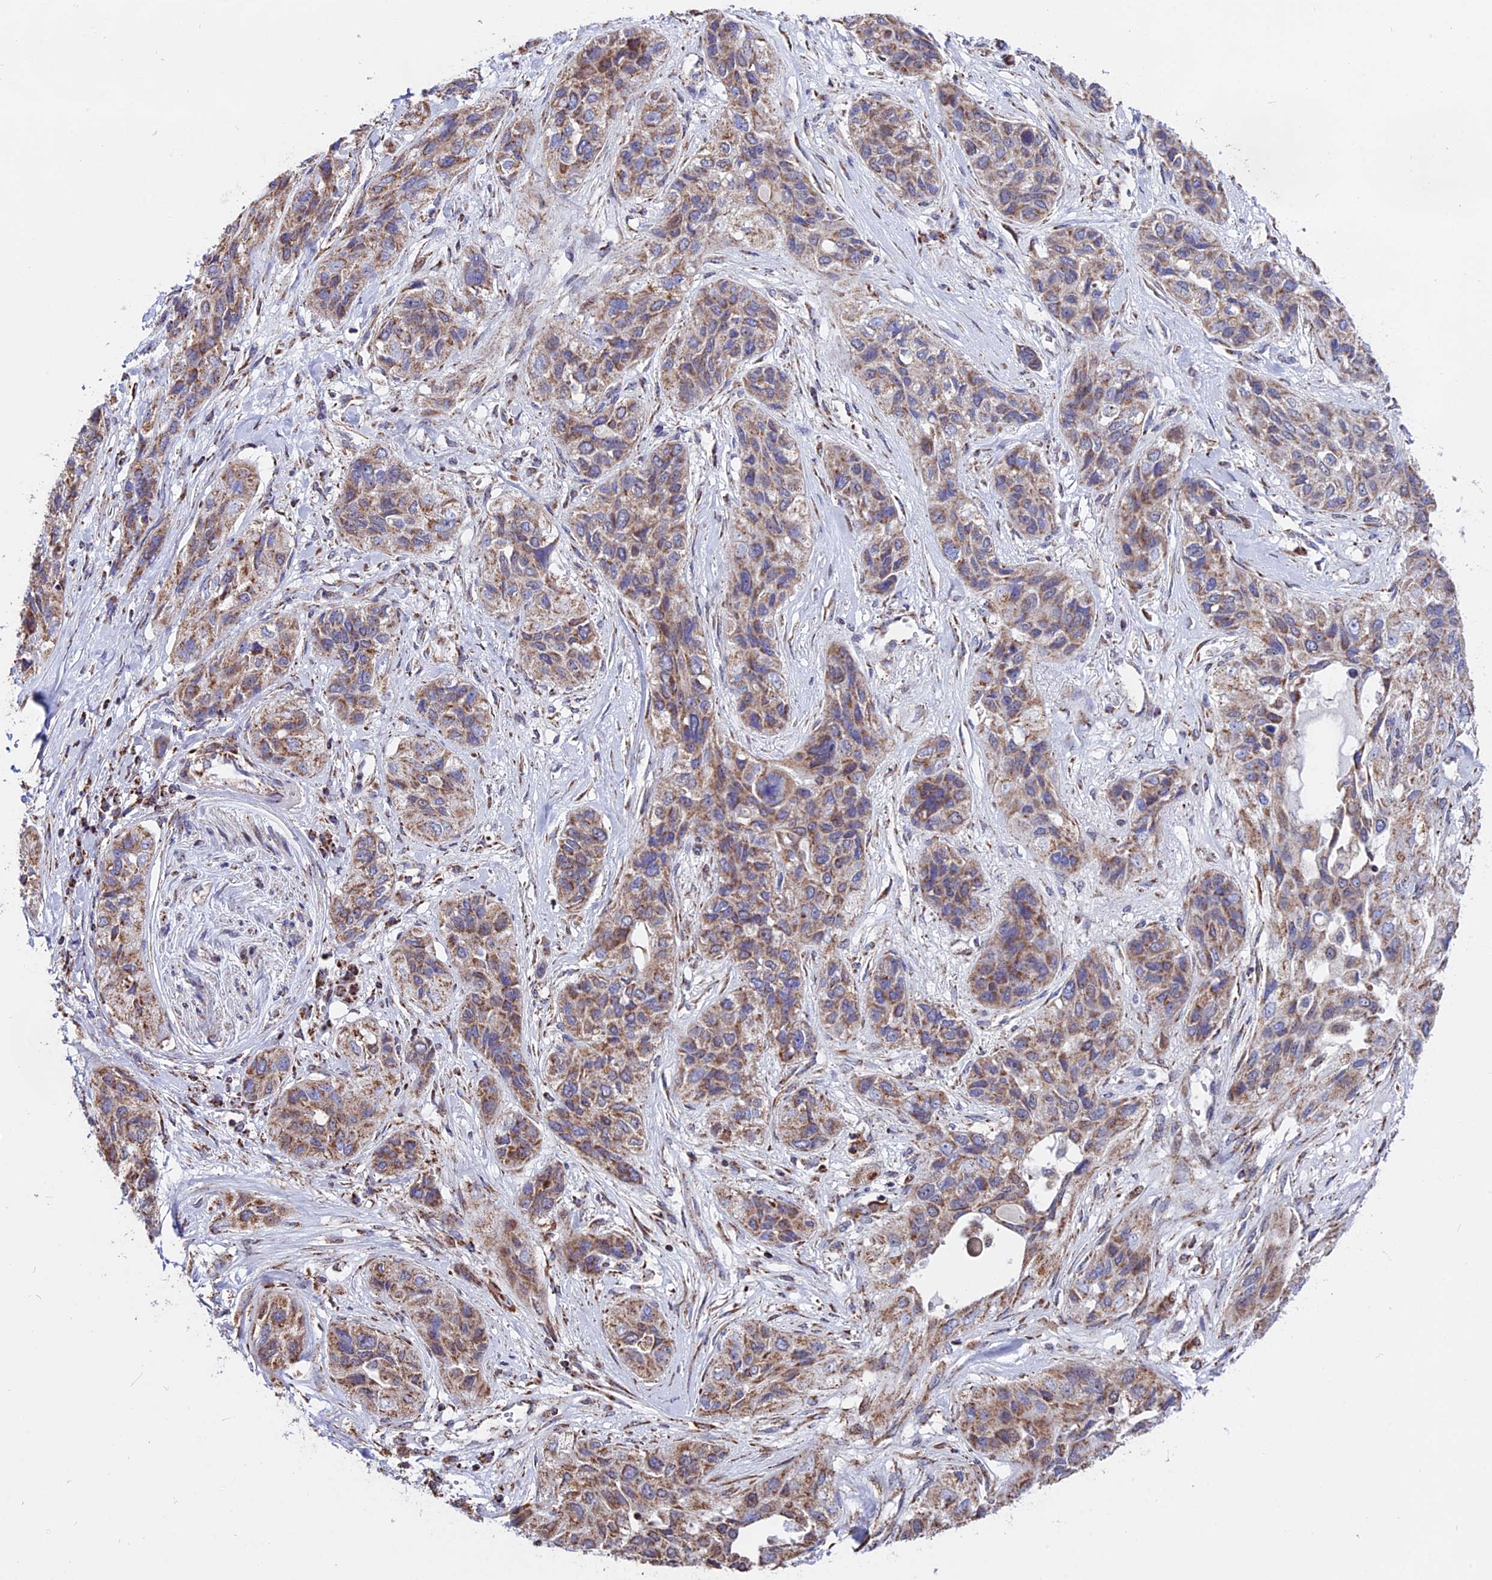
{"staining": {"intensity": "weak", "quantity": ">75%", "location": "cytoplasmic/membranous"}, "tissue": "lung cancer", "cell_type": "Tumor cells", "image_type": "cancer", "snomed": [{"axis": "morphology", "description": "Squamous cell carcinoma, NOS"}, {"axis": "topography", "description": "Lung"}], "caption": "IHC micrograph of human lung squamous cell carcinoma stained for a protein (brown), which reveals low levels of weak cytoplasmic/membranous staining in about >75% of tumor cells.", "gene": "FAM174C", "patient": {"sex": "female", "age": 70}}